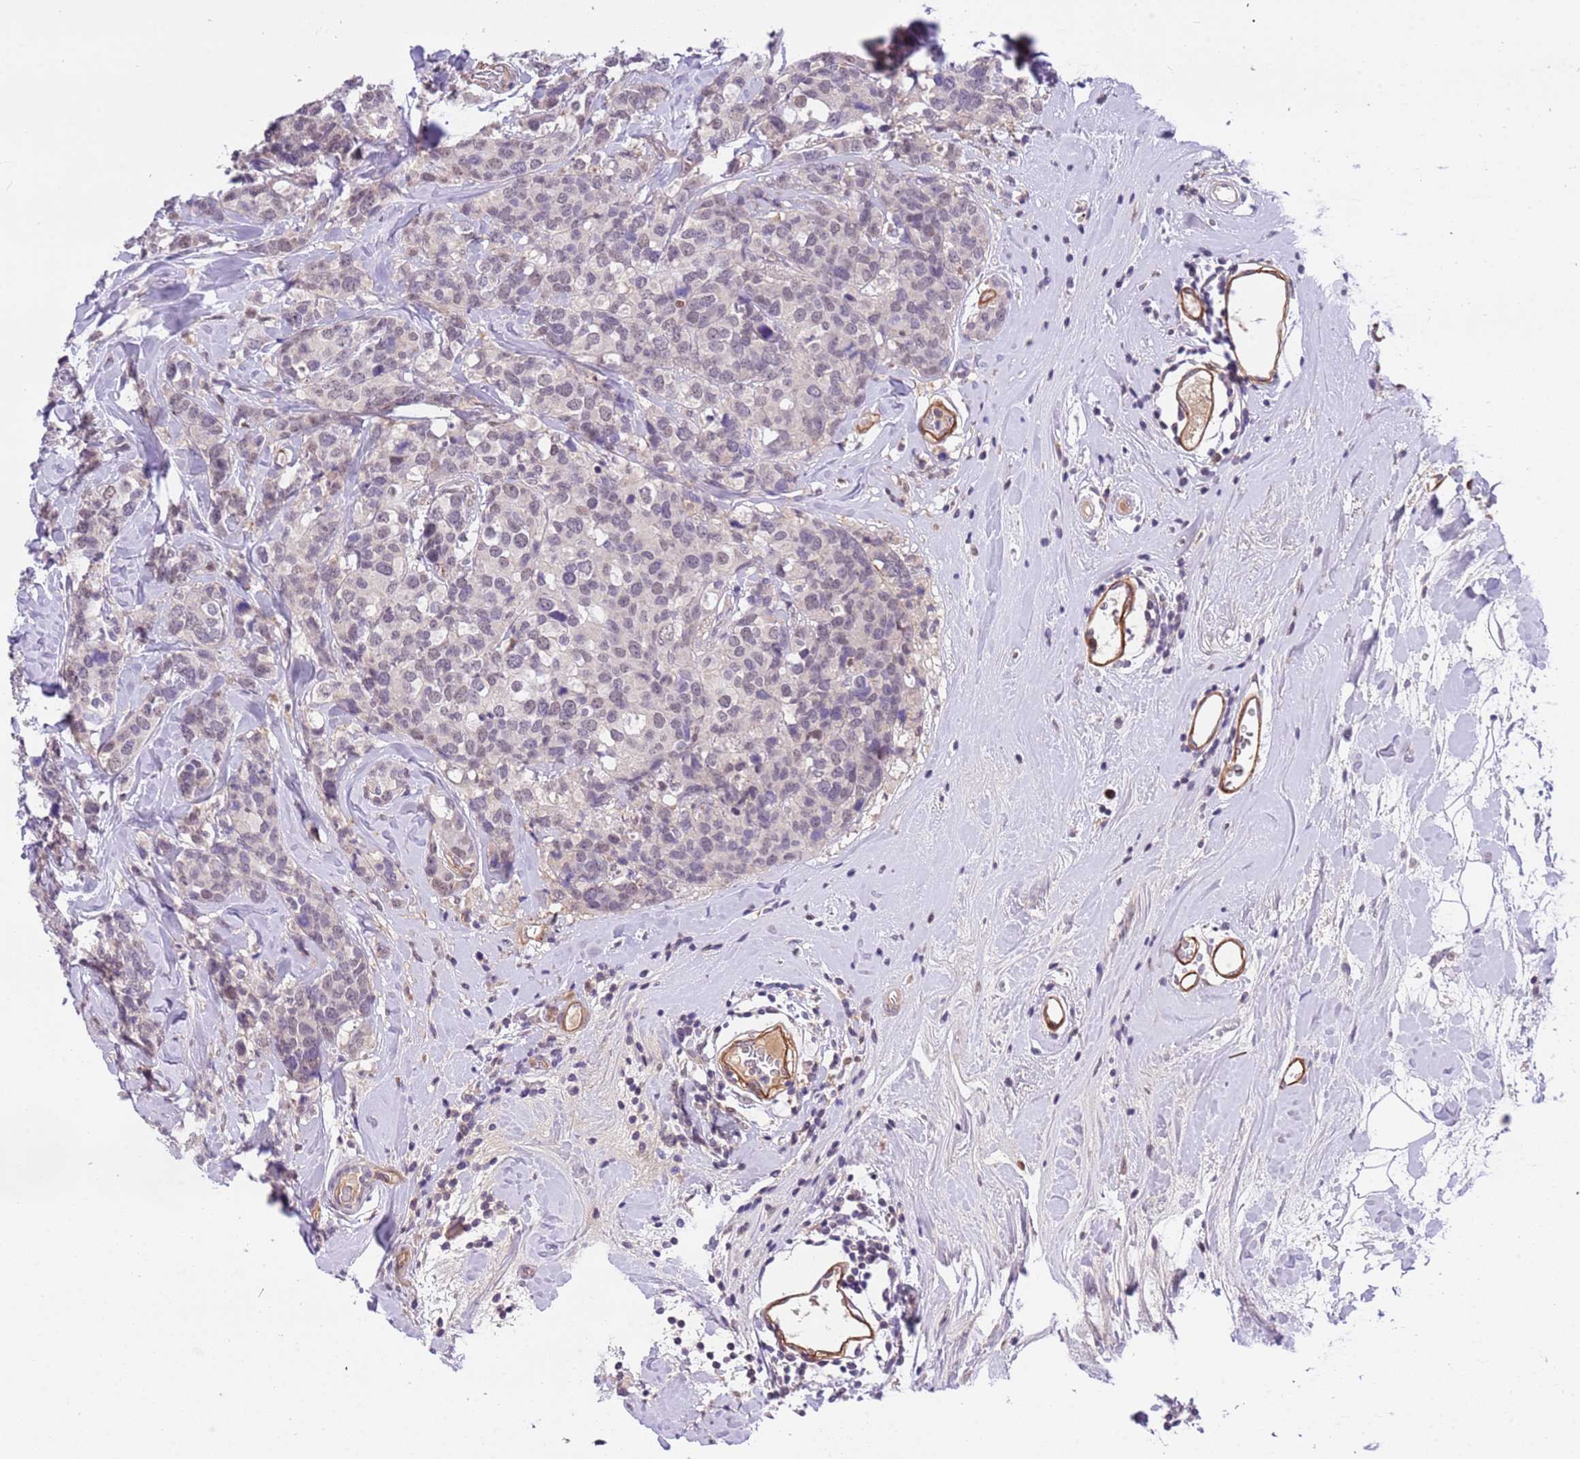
{"staining": {"intensity": "weak", "quantity": "<25%", "location": "nuclear"}, "tissue": "breast cancer", "cell_type": "Tumor cells", "image_type": "cancer", "snomed": [{"axis": "morphology", "description": "Lobular carcinoma"}, {"axis": "topography", "description": "Breast"}], "caption": "Immunohistochemical staining of lobular carcinoma (breast) displays no significant positivity in tumor cells.", "gene": "MAGEF1", "patient": {"sex": "female", "age": 59}}